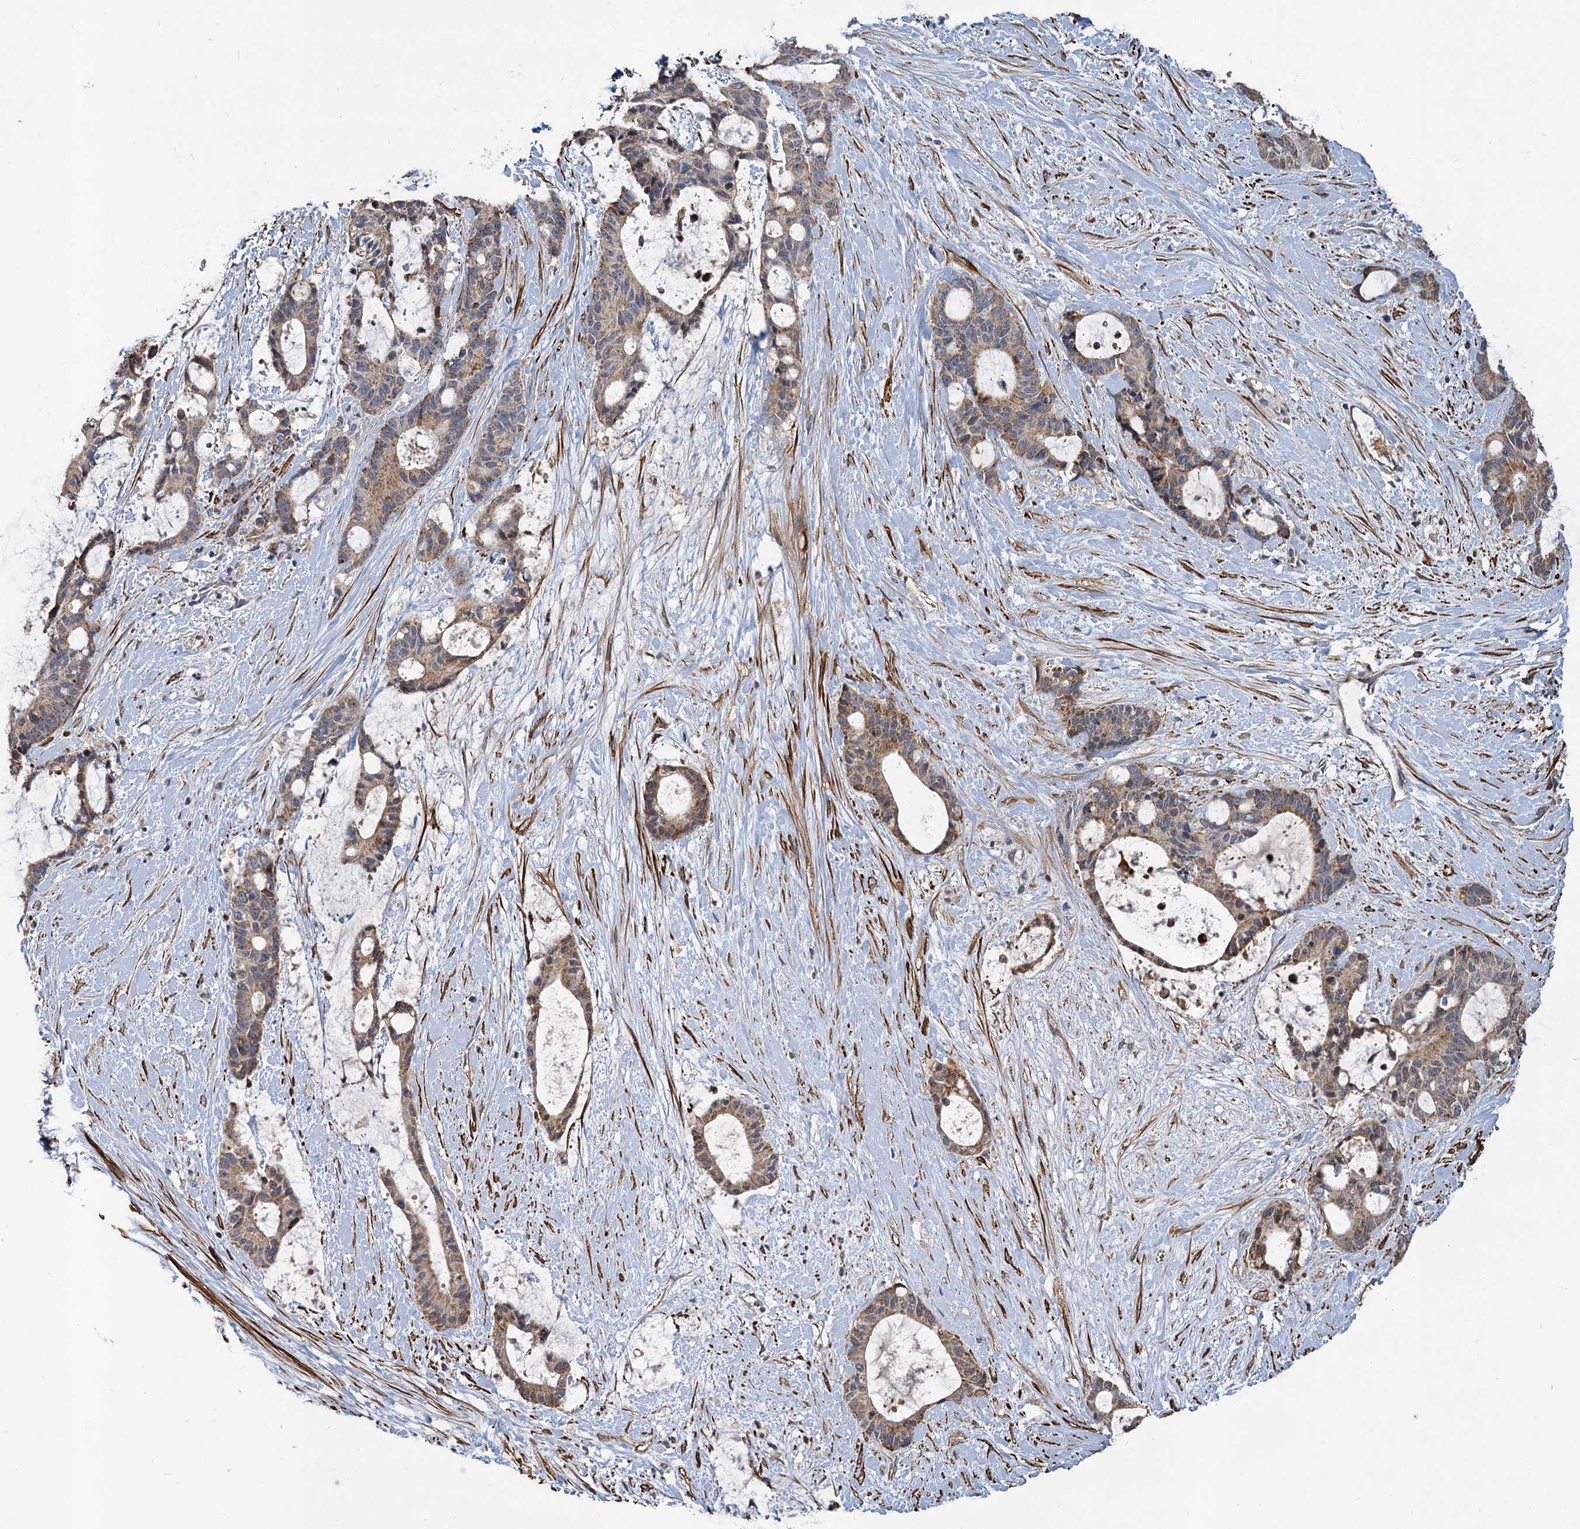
{"staining": {"intensity": "weak", "quantity": ">75%", "location": "cytoplasmic/membranous"}, "tissue": "liver cancer", "cell_type": "Tumor cells", "image_type": "cancer", "snomed": [{"axis": "morphology", "description": "Normal tissue, NOS"}, {"axis": "morphology", "description": "Cholangiocarcinoma"}, {"axis": "topography", "description": "Liver"}, {"axis": "topography", "description": "Peripheral nerve tissue"}], "caption": "The immunohistochemical stain labels weak cytoplasmic/membranous staining in tumor cells of liver cancer tissue.", "gene": "ALKBH7", "patient": {"sex": "female", "age": 73}}